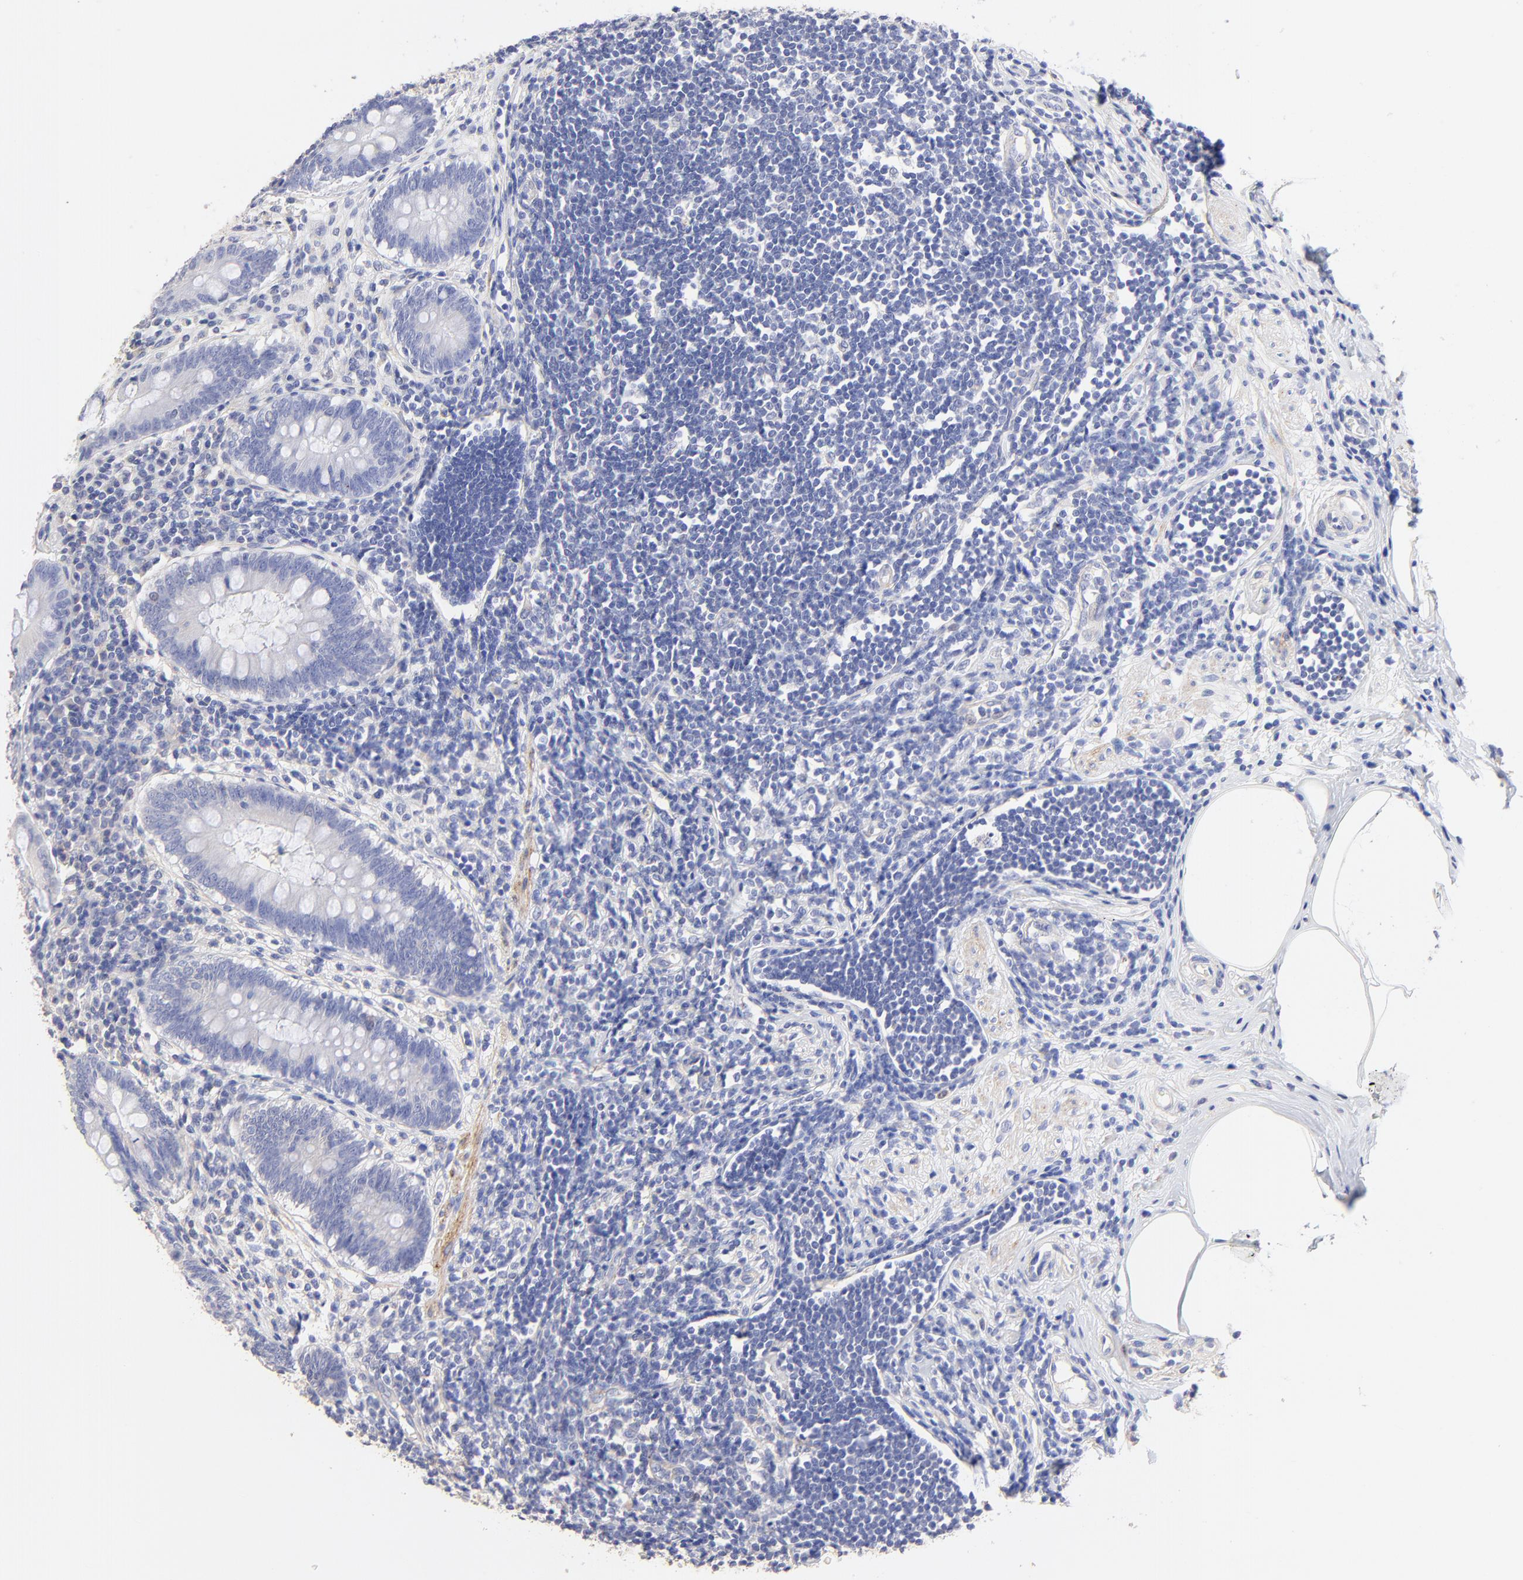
{"staining": {"intensity": "negative", "quantity": "none", "location": "none"}, "tissue": "appendix", "cell_type": "Glandular cells", "image_type": "normal", "snomed": [{"axis": "morphology", "description": "Normal tissue, NOS"}, {"axis": "topography", "description": "Appendix"}], "caption": "Immunohistochemistry histopathology image of unremarkable appendix: human appendix stained with DAB (3,3'-diaminobenzidine) demonstrates no significant protein staining in glandular cells.", "gene": "ACTRT1", "patient": {"sex": "female", "age": 50}}